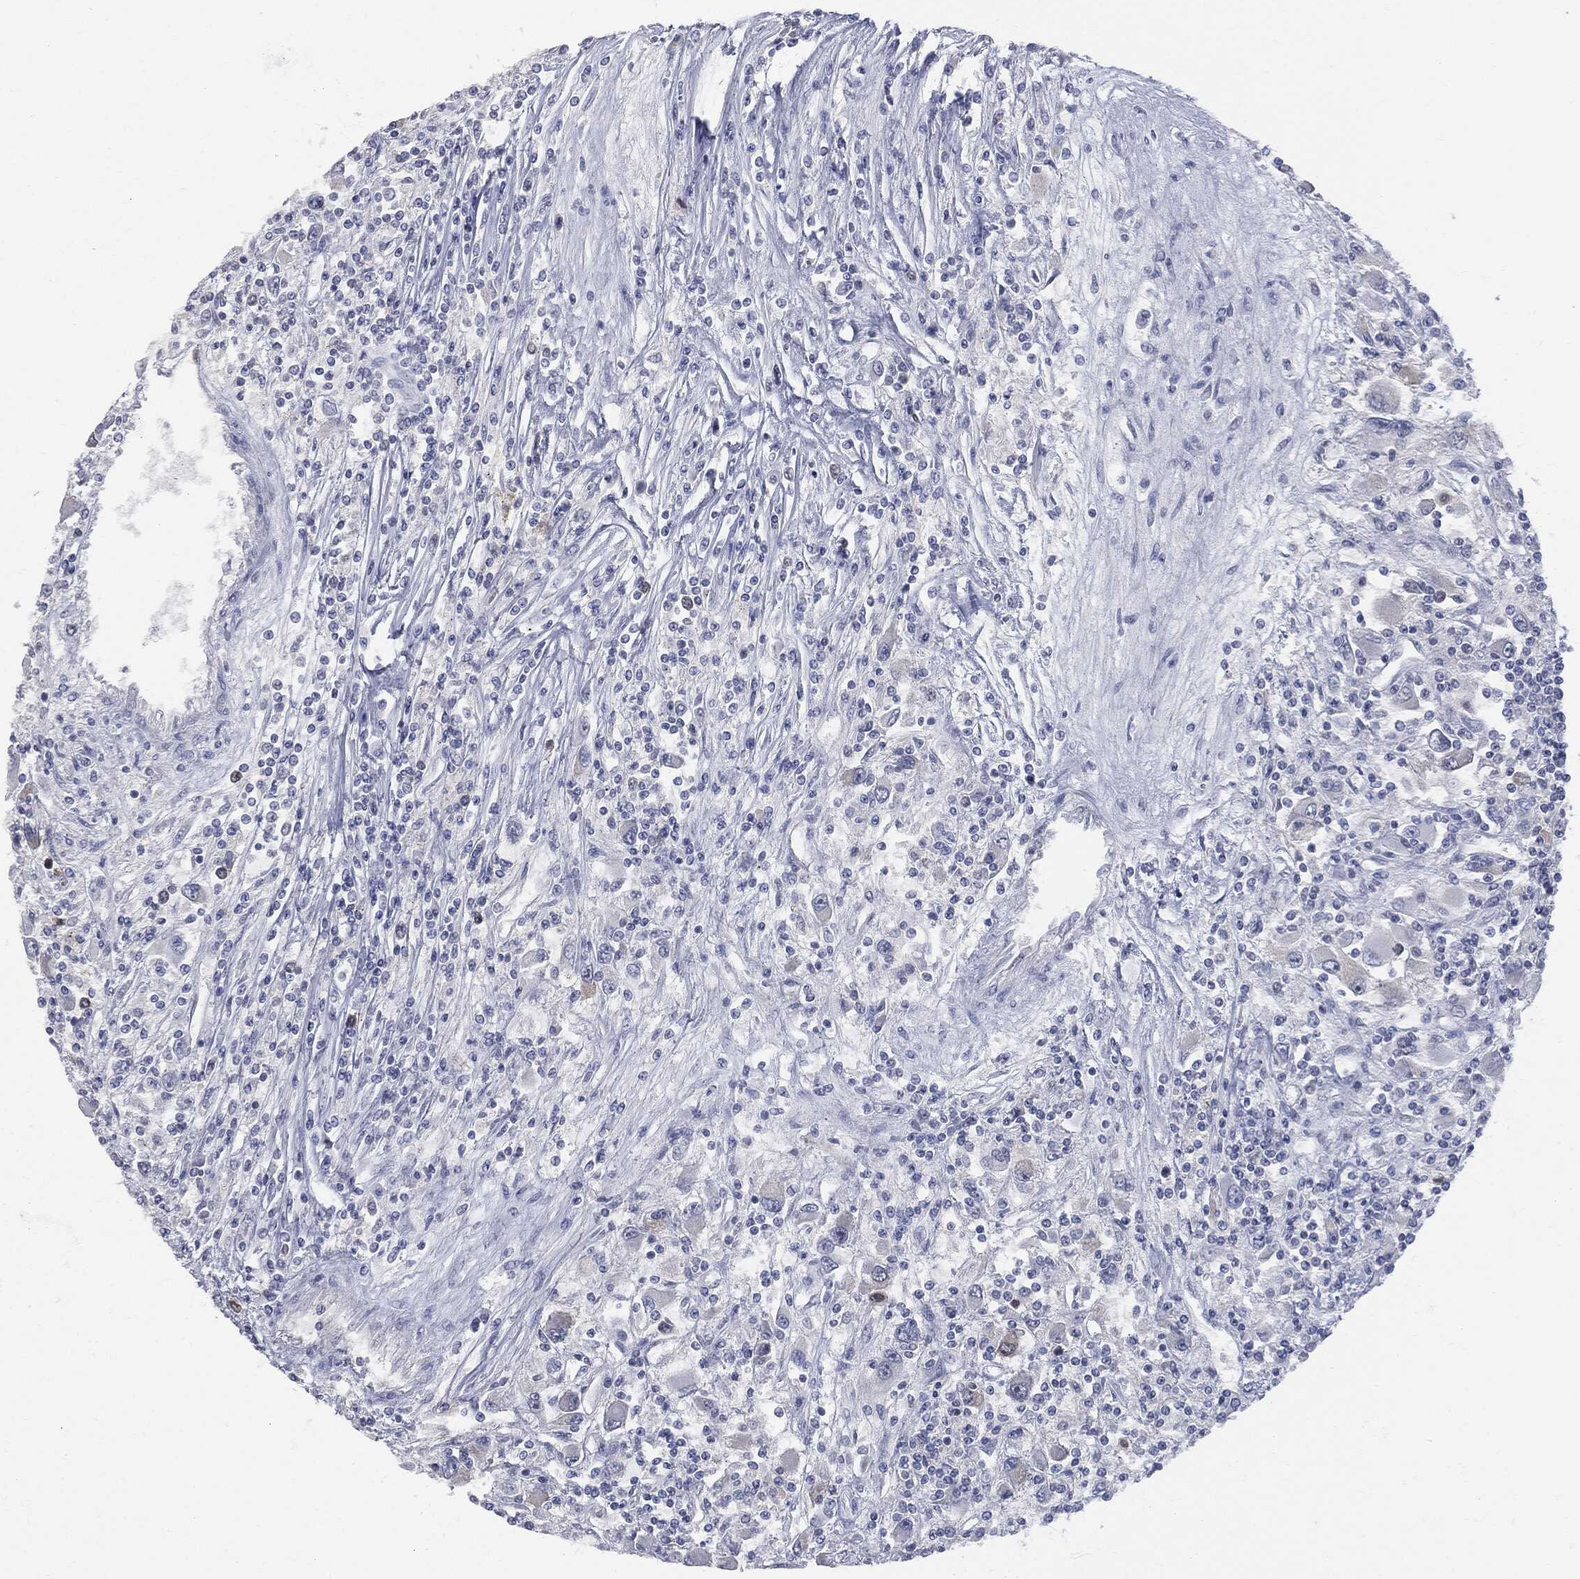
{"staining": {"intensity": "strong", "quantity": "<25%", "location": "cytoplasmic/membranous"}, "tissue": "renal cancer", "cell_type": "Tumor cells", "image_type": "cancer", "snomed": [{"axis": "morphology", "description": "Adenocarcinoma, NOS"}, {"axis": "topography", "description": "Kidney"}], "caption": "The image exhibits staining of renal cancer (adenocarcinoma), revealing strong cytoplasmic/membranous protein staining (brown color) within tumor cells.", "gene": "UBE2C", "patient": {"sex": "female", "age": 67}}